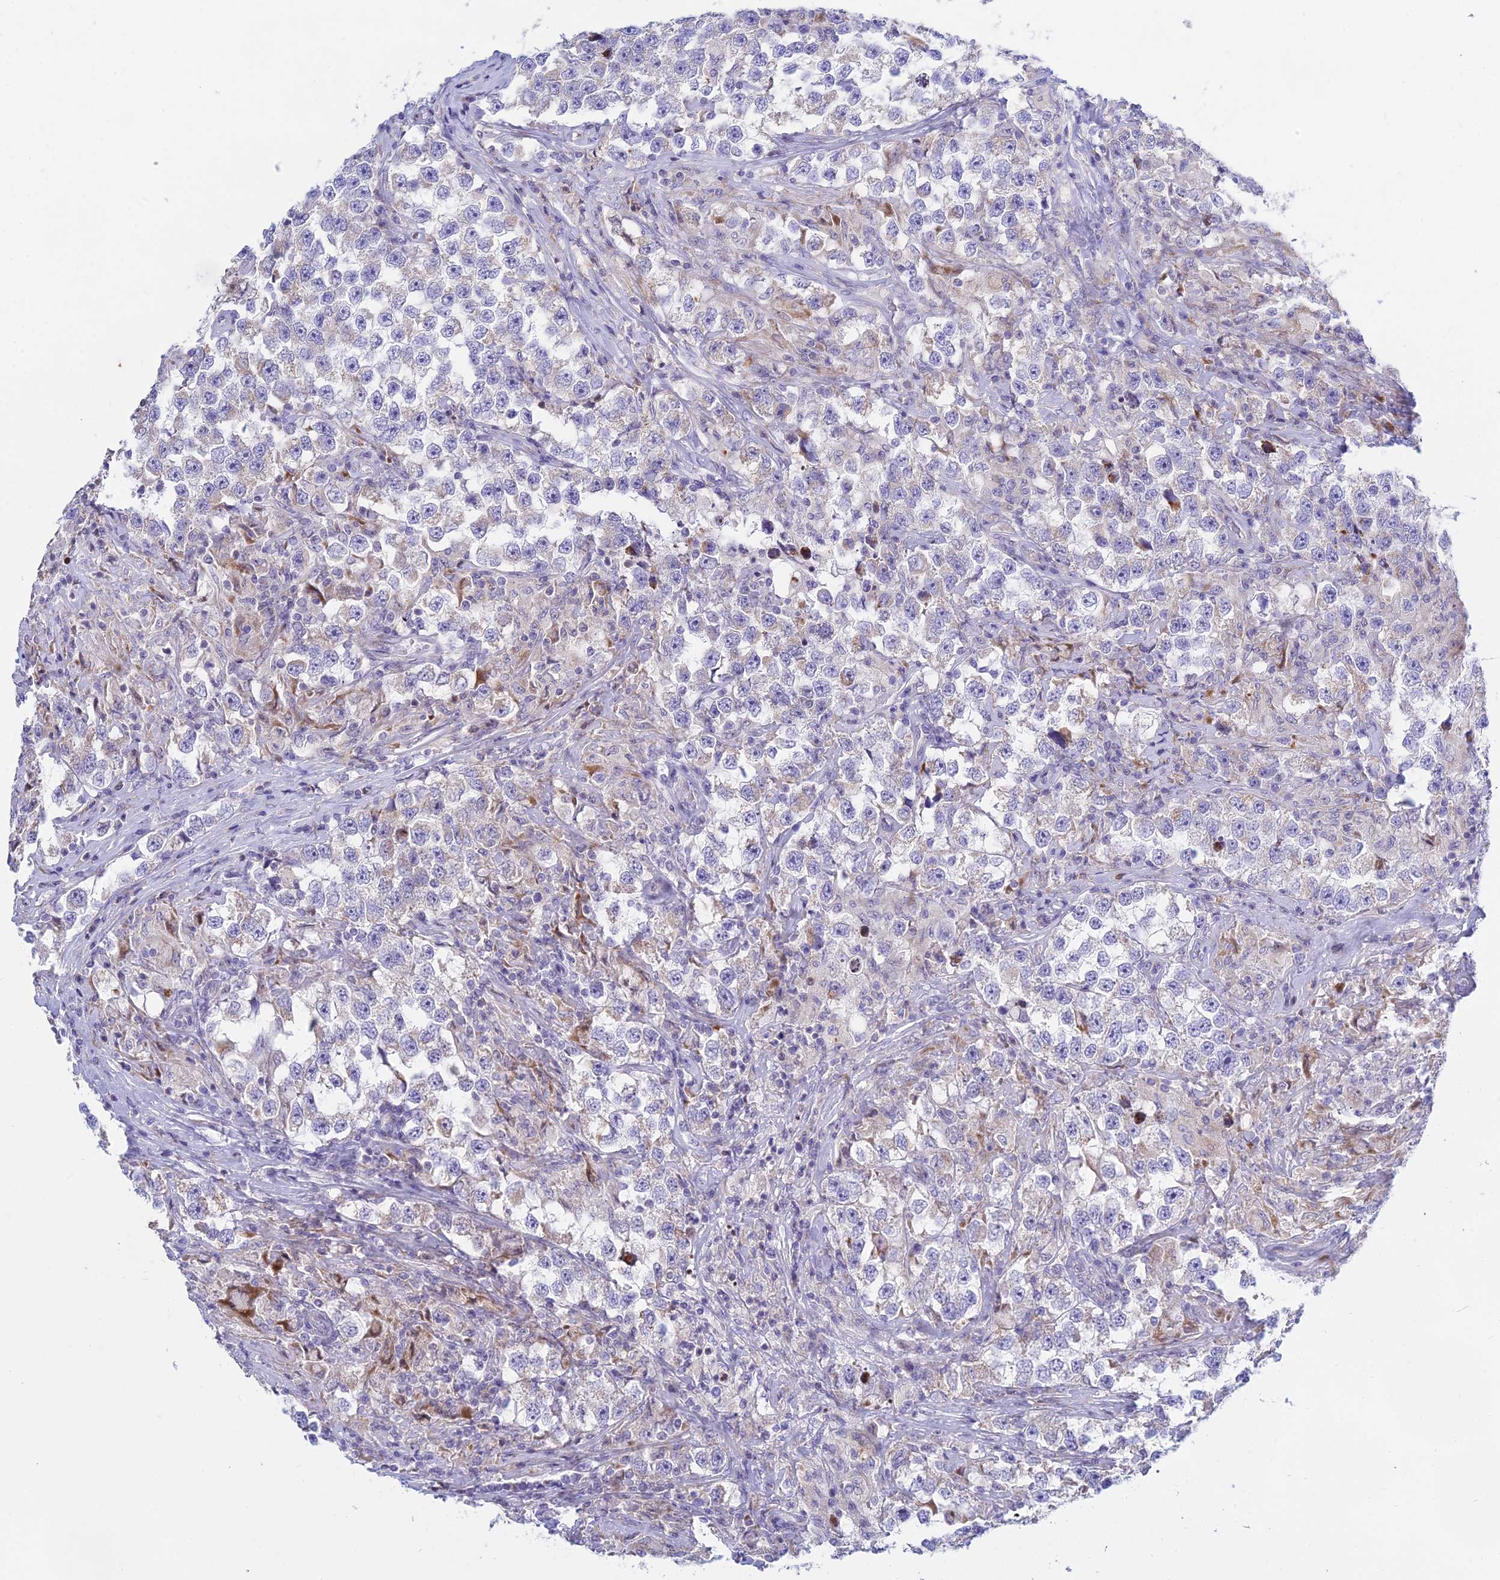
{"staining": {"intensity": "negative", "quantity": "none", "location": "none"}, "tissue": "testis cancer", "cell_type": "Tumor cells", "image_type": "cancer", "snomed": [{"axis": "morphology", "description": "Seminoma, NOS"}, {"axis": "topography", "description": "Testis"}], "caption": "This is an IHC micrograph of testis cancer. There is no staining in tumor cells.", "gene": "PRR13", "patient": {"sex": "male", "age": 46}}